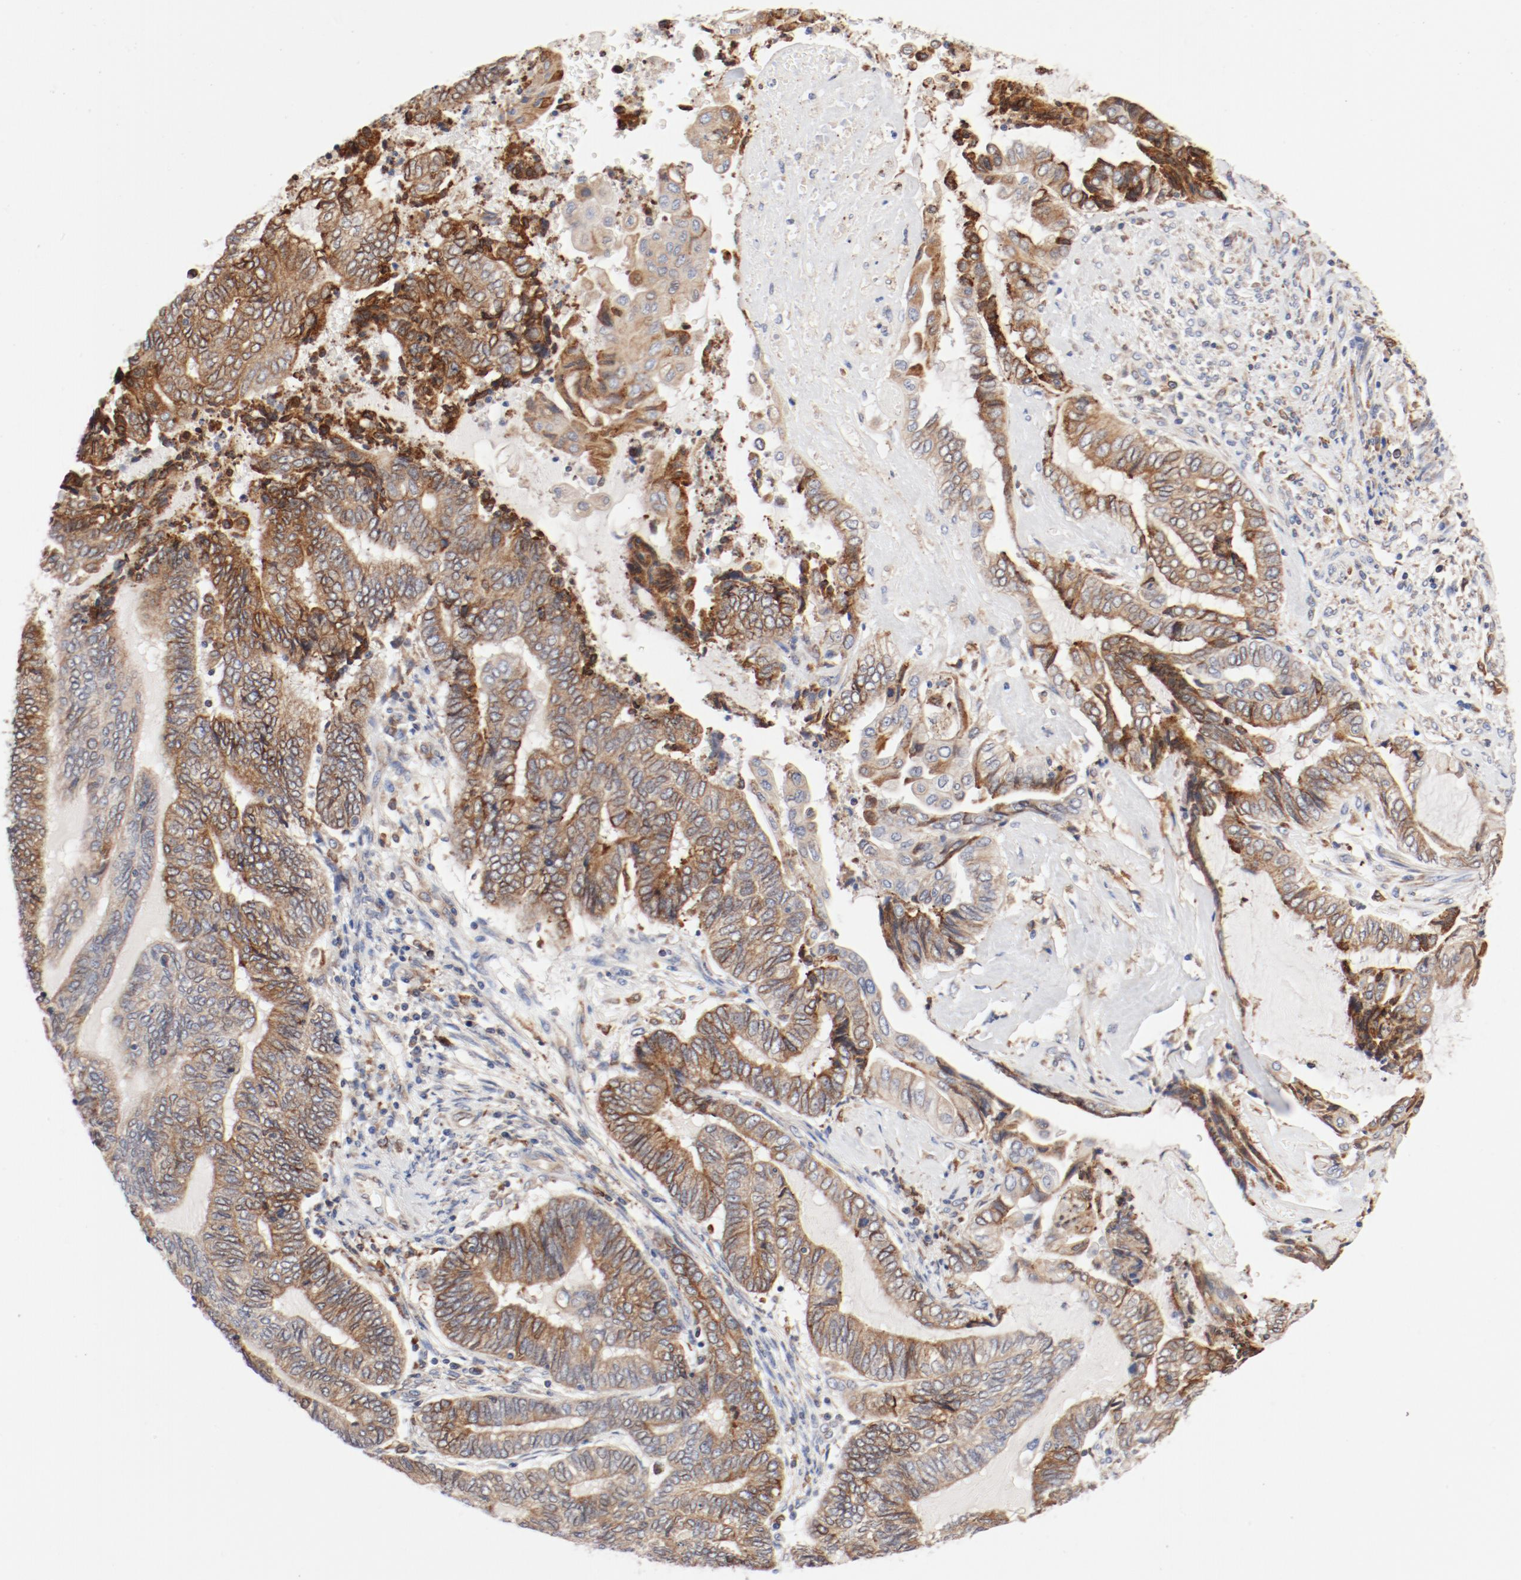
{"staining": {"intensity": "moderate", "quantity": "25%-75%", "location": "cytoplasmic/membranous"}, "tissue": "endometrial cancer", "cell_type": "Tumor cells", "image_type": "cancer", "snomed": [{"axis": "morphology", "description": "Adenocarcinoma, NOS"}, {"axis": "topography", "description": "Uterus"}, {"axis": "topography", "description": "Endometrium"}], "caption": "Endometrial adenocarcinoma tissue shows moderate cytoplasmic/membranous staining in about 25%-75% of tumor cells", "gene": "PDPK1", "patient": {"sex": "female", "age": 70}}